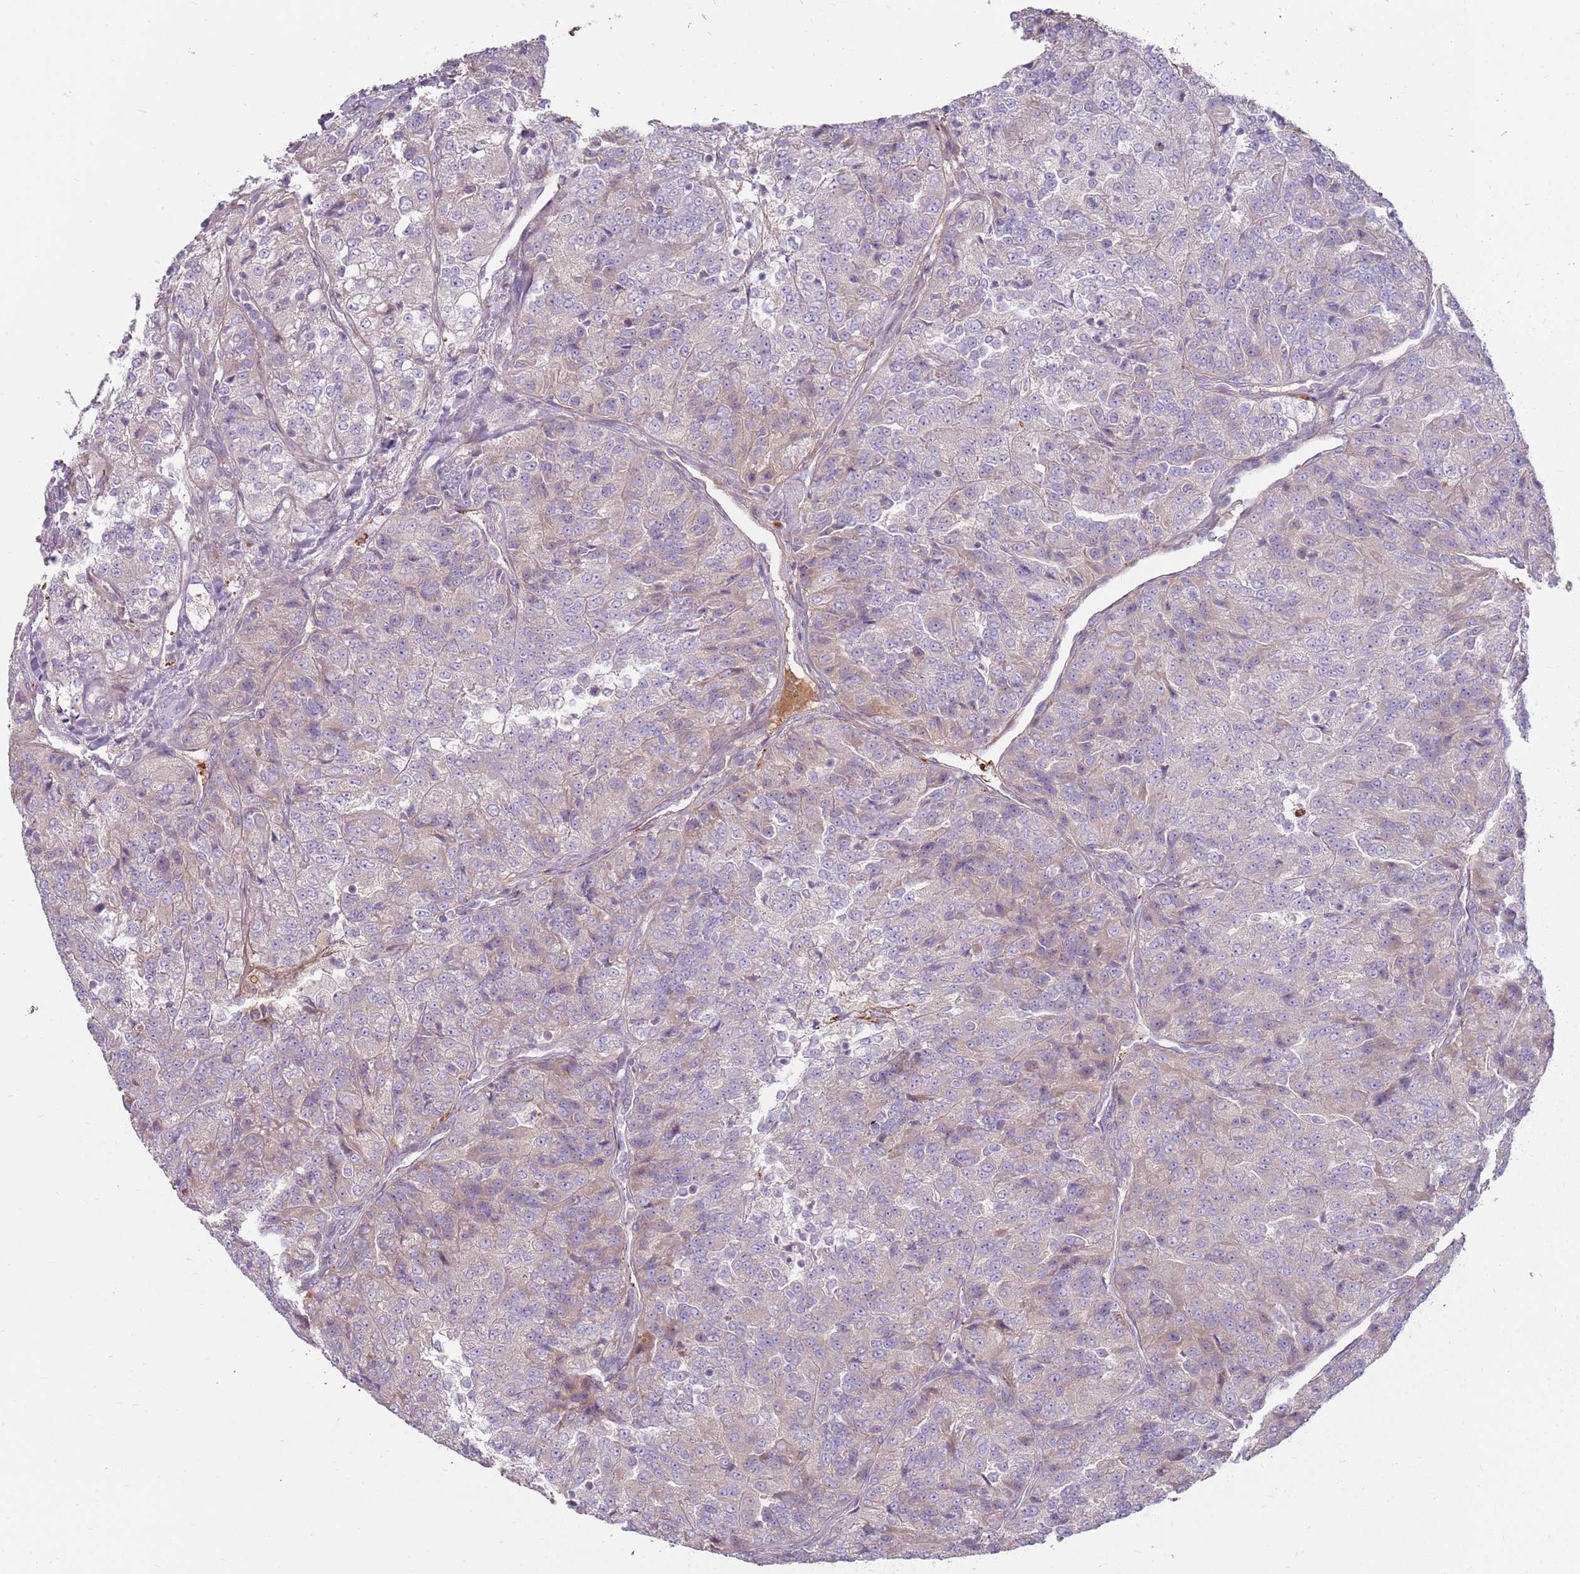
{"staining": {"intensity": "moderate", "quantity": "<25%", "location": "cytoplasmic/membranous"}, "tissue": "renal cancer", "cell_type": "Tumor cells", "image_type": "cancer", "snomed": [{"axis": "morphology", "description": "Adenocarcinoma, NOS"}, {"axis": "topography", "description": "Kidney"}], "caption": "There is low levels of moderate cytoplasmic/membranous staining in tumor cells of renal adenocarcinoma, as demonstrated by immunohistochemical staining (brown color).", "gene": "EMC1", "patient": {"sex": "female", "age": 63}}